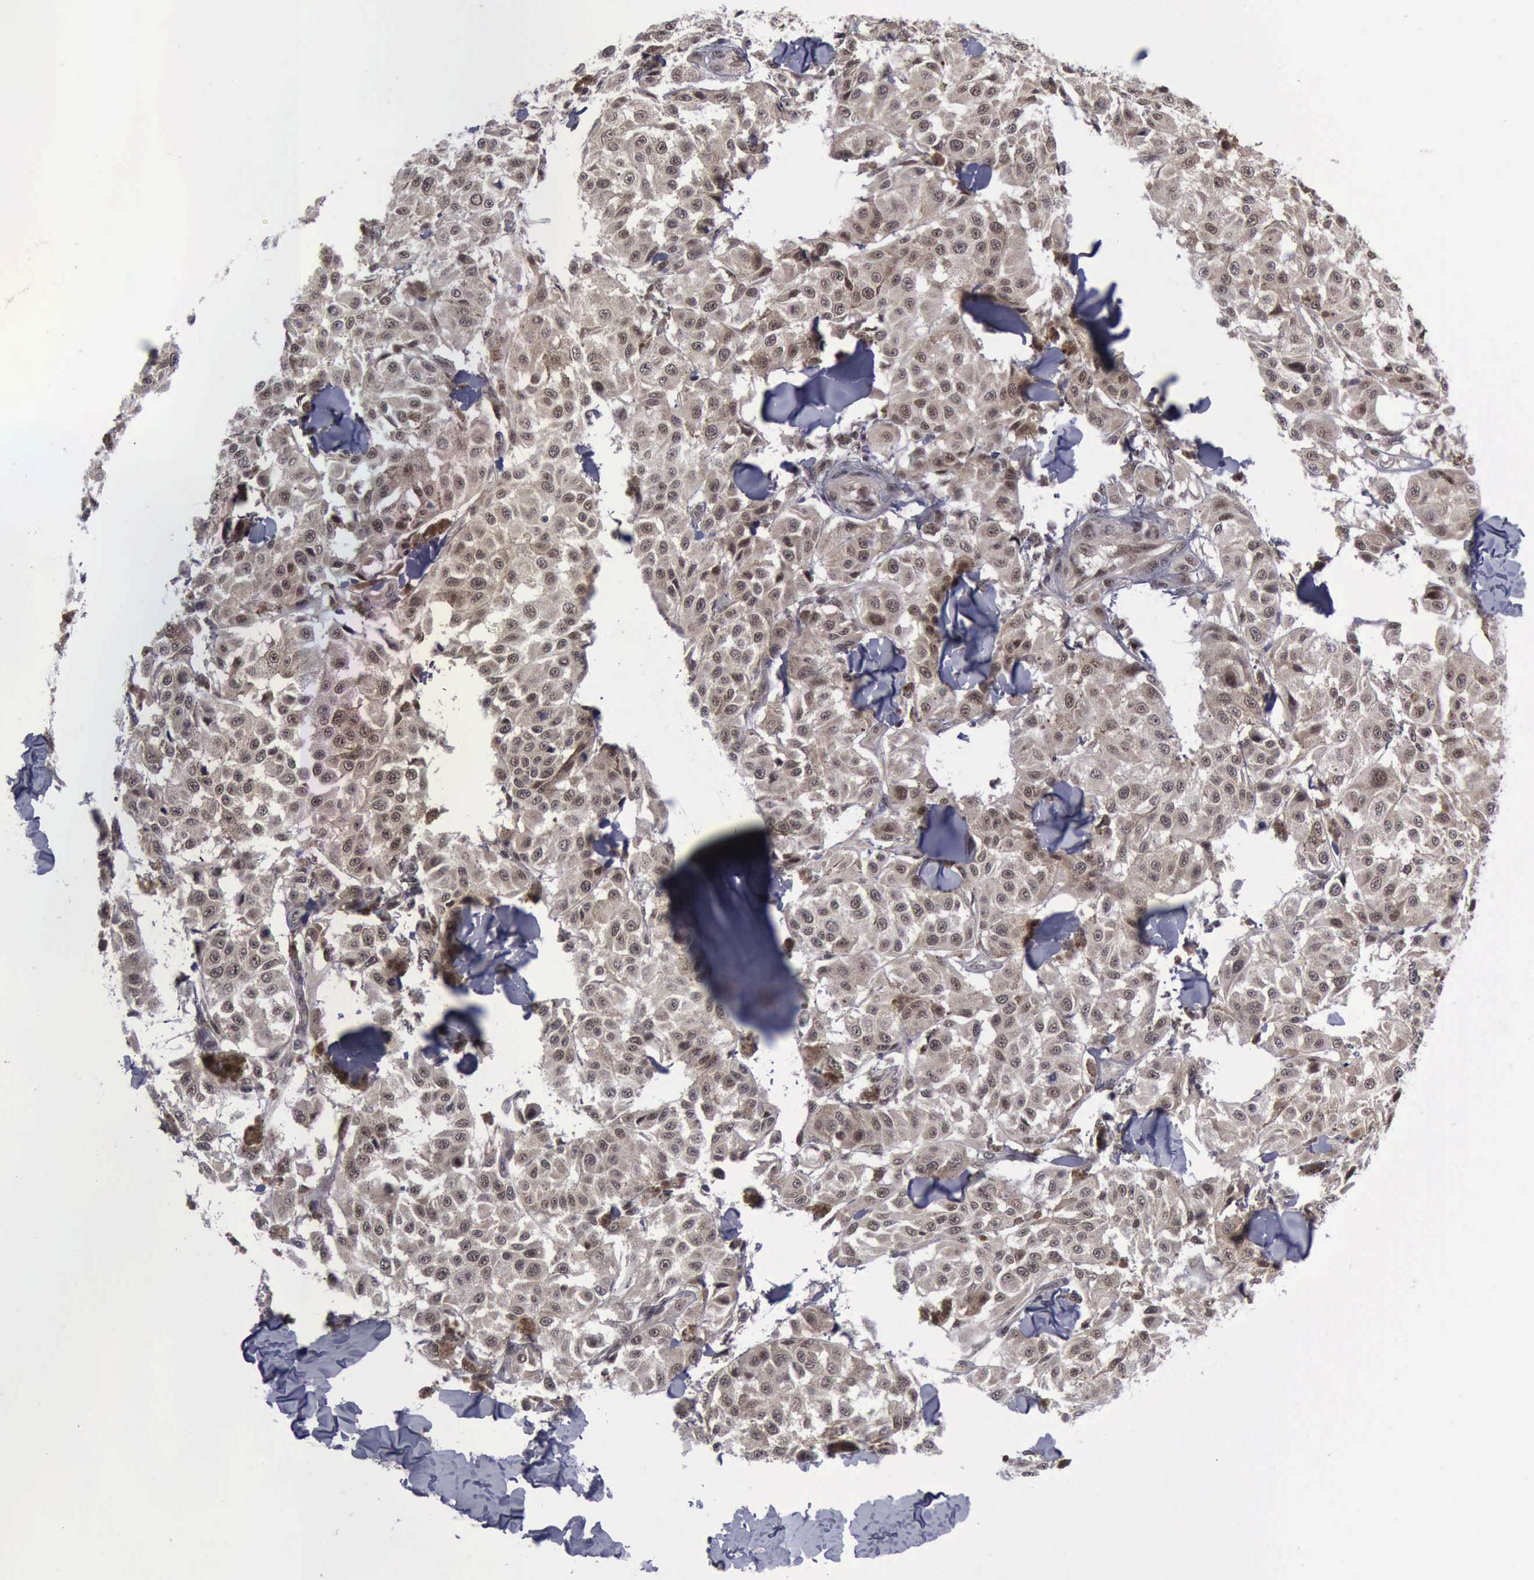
{"staining": {"intensity": "moderate", "quantity": ">75%", "location": "cytoplasmic/membranous,nuclear"}, "tissue": "melanoma", "cell_type": "Tumor cells", "image_type": "cancer", "snomed": [{"axis": "morphology", "description": "Malignant melanoma, NOS"}, {"axis": "topography", "description": "Skin"}], "caption": "Melanoma stained with a brown dye displays moderate cytoplasmic/membranous and nuclear positive expression in approximately >75% of tumor cells.", "gene": "ATM", "patient": {"sex": "female", "age": 64}}